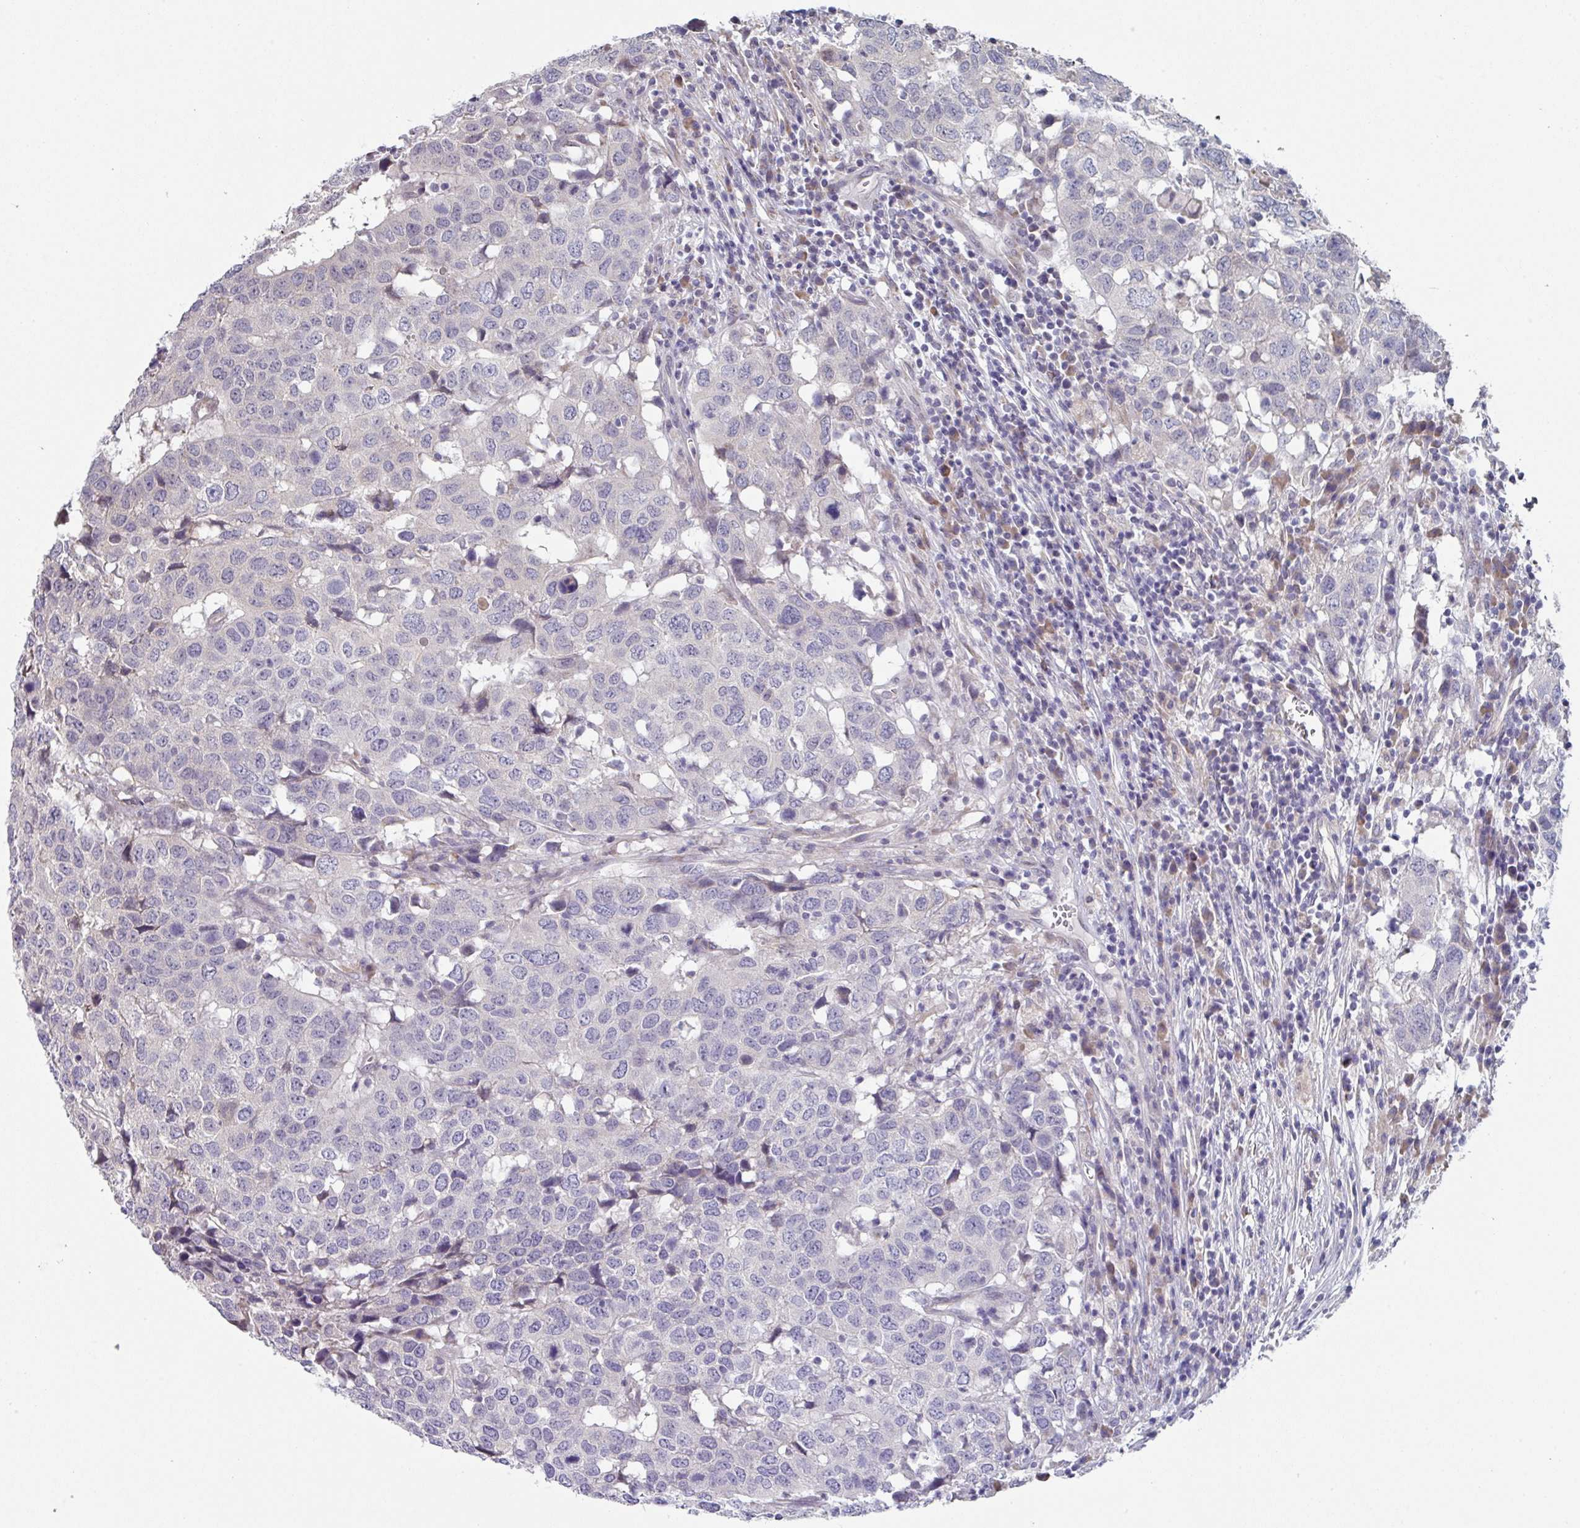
{"staining": {"intensity": "negative", "quantity": "none", "location": "none"}, "tissue": "head and neck cancer", "cell_type": "Tumor cells", "image_type": "cancer", "snomed": [{"axis": "morphology", "description": "Squamous cell carcinoma, NOS"}, {"axis": "topography", "description": "Head-Neck"}], "caption": "This is an immunohistochemistry photomicrograph of head and neck cancer (squamous cell carcinoma). There is no staining in tumor cells.", "gene": "TMED5", "patient": {"sex": "male", "age": 66}}